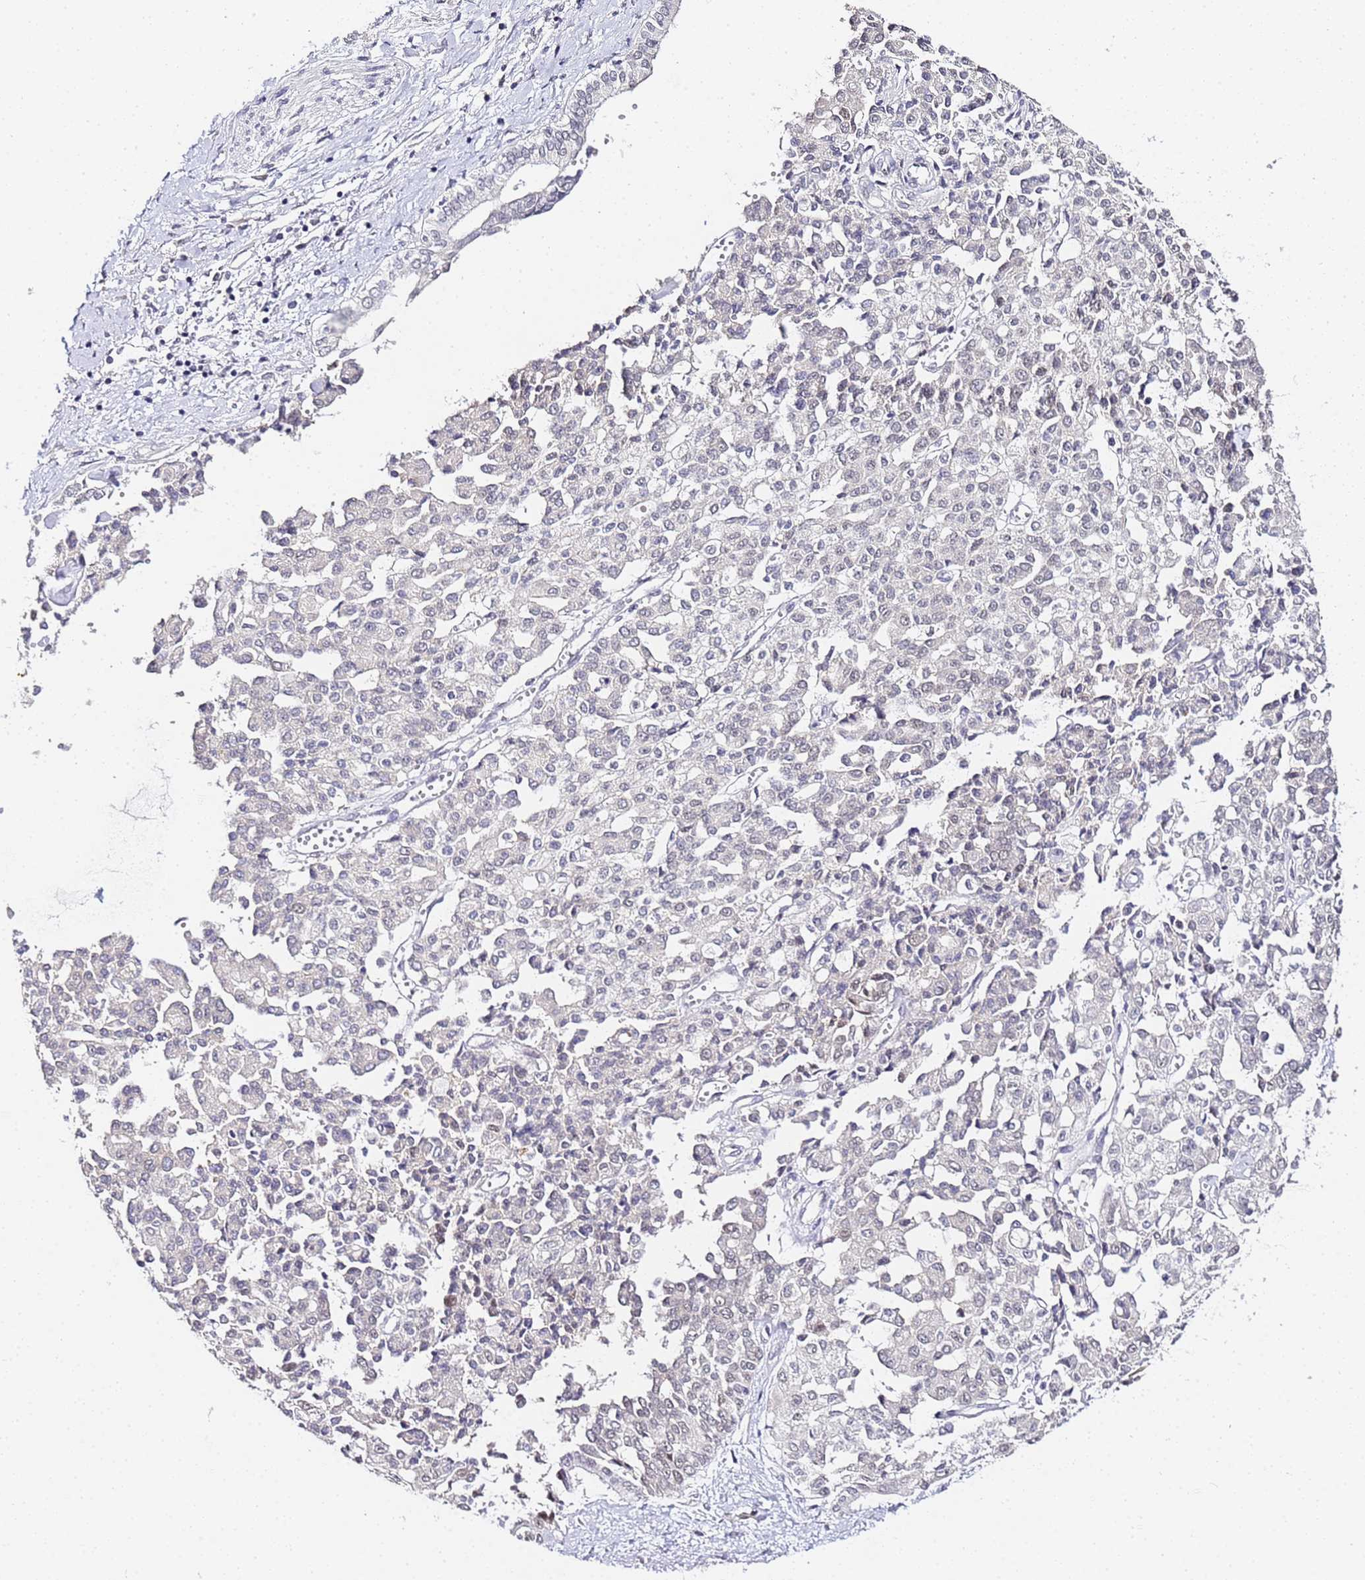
{"staining": {"intensity": "negative", "quantity": "none", "location": "none"}, "tissue": "liver cancer", "cell_type": "Tumor cells", "image_type": "cancer", "snomed": [{"axis": "morphology", "description": "Cholangiocarcinoma"}, {"axis": "topography", "description": "Liver"}], "caption": "DAB immunohistochemical staining of liver cancer (cholangiocarcinoma) displays no significant positivity in tumor cells.", "gene": "LSM3", "patient": {"sex": "female", "age": 77}}